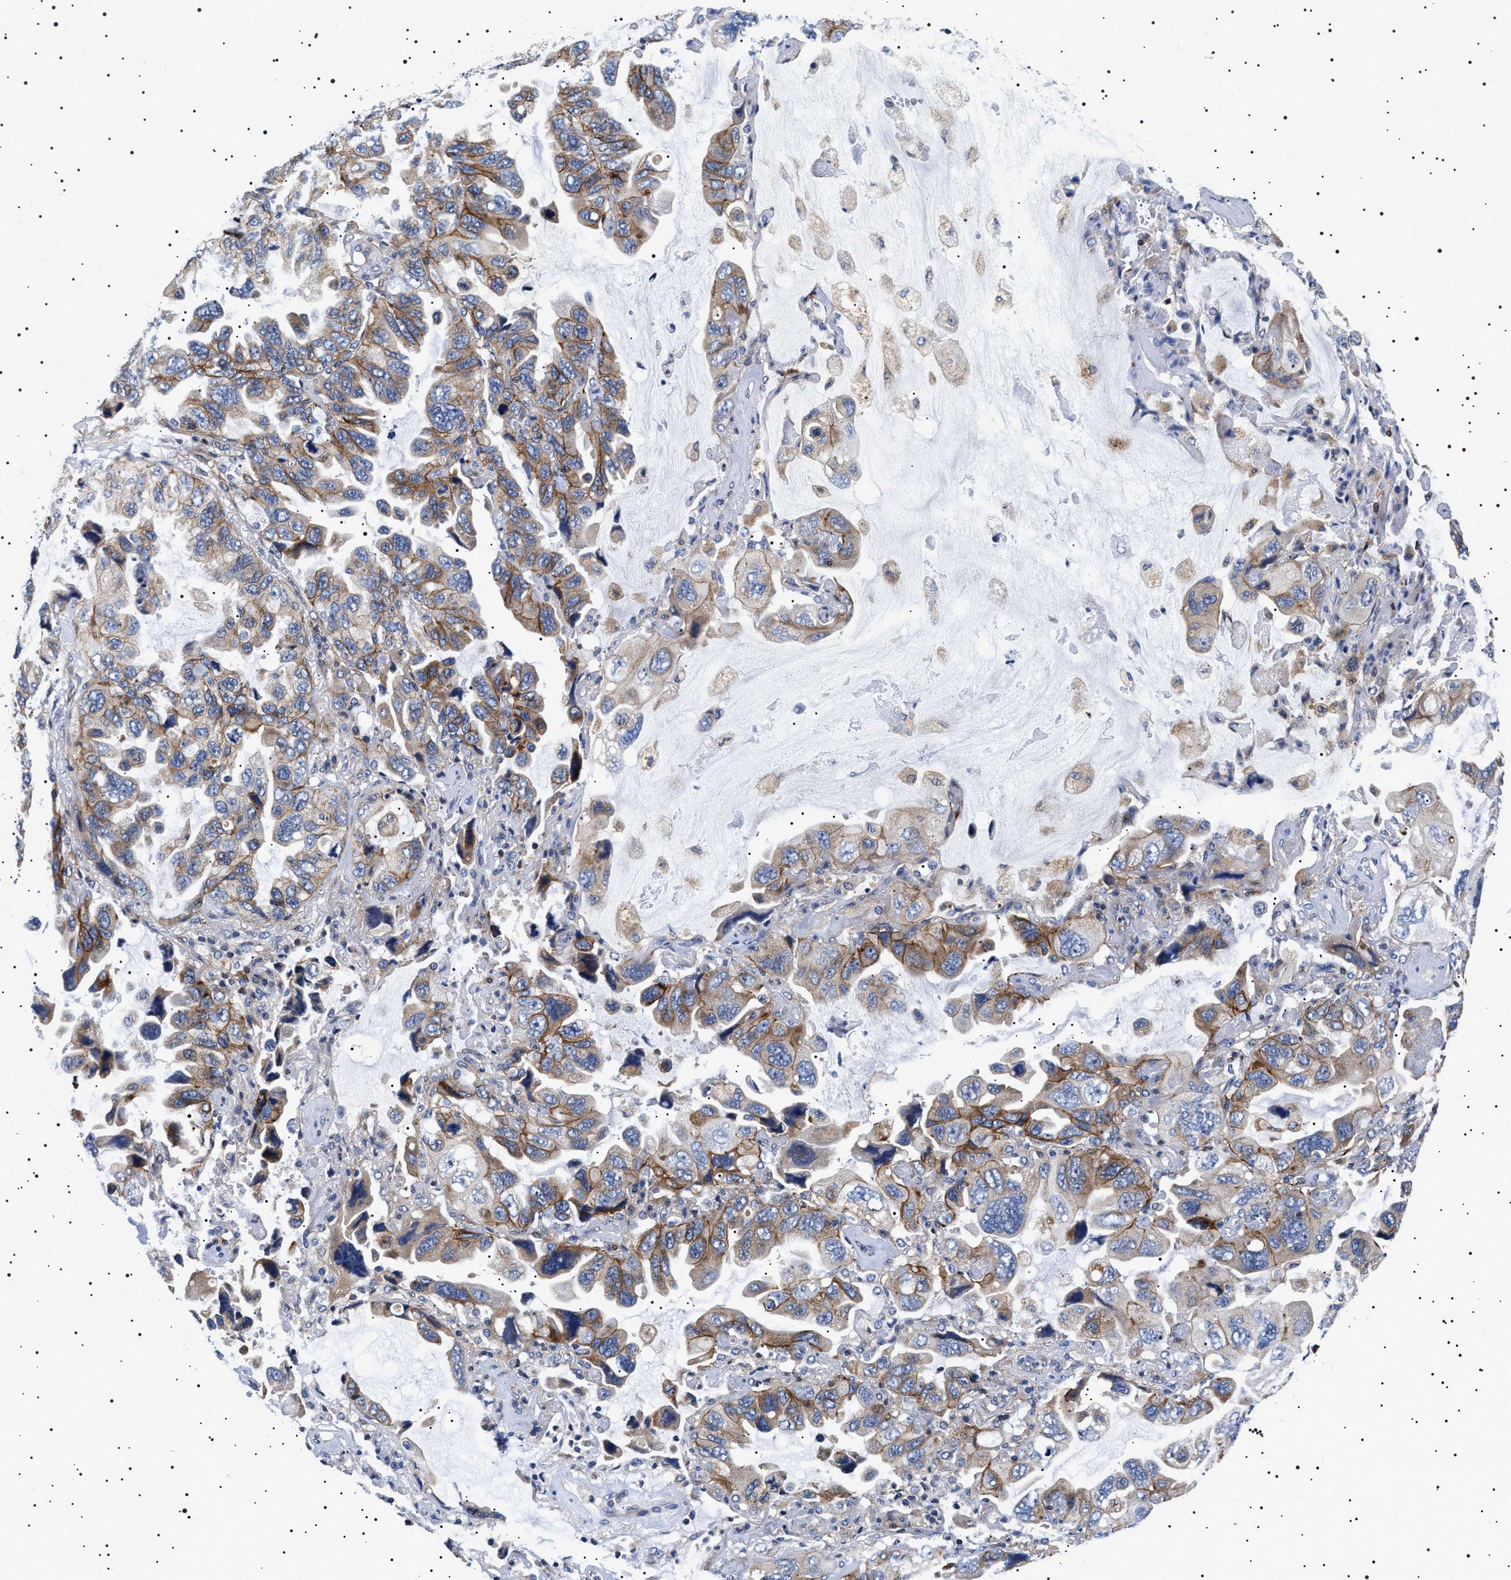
{"staining": {"intensity": "moderate", "quantity": ">75%", "location": "cytoplasmic/membranous"}, "tissue": "lung cancer", "cell_type": "Tumor cells", "image_type": "cancer", "snomed": [{"axis": "morphology", "description": "Squamous cell carcinoma, NOS"}, {"axis": "topography", "description": "Lung"}], "caption": "Protein expression analysis of human lung squamous cell carcinoma reveals moderate cytoplasmic/membranous staining in about >75% of tumor cells.", "gene": "SLC4A7", "patient": {"sex": "female", "age": 73}}